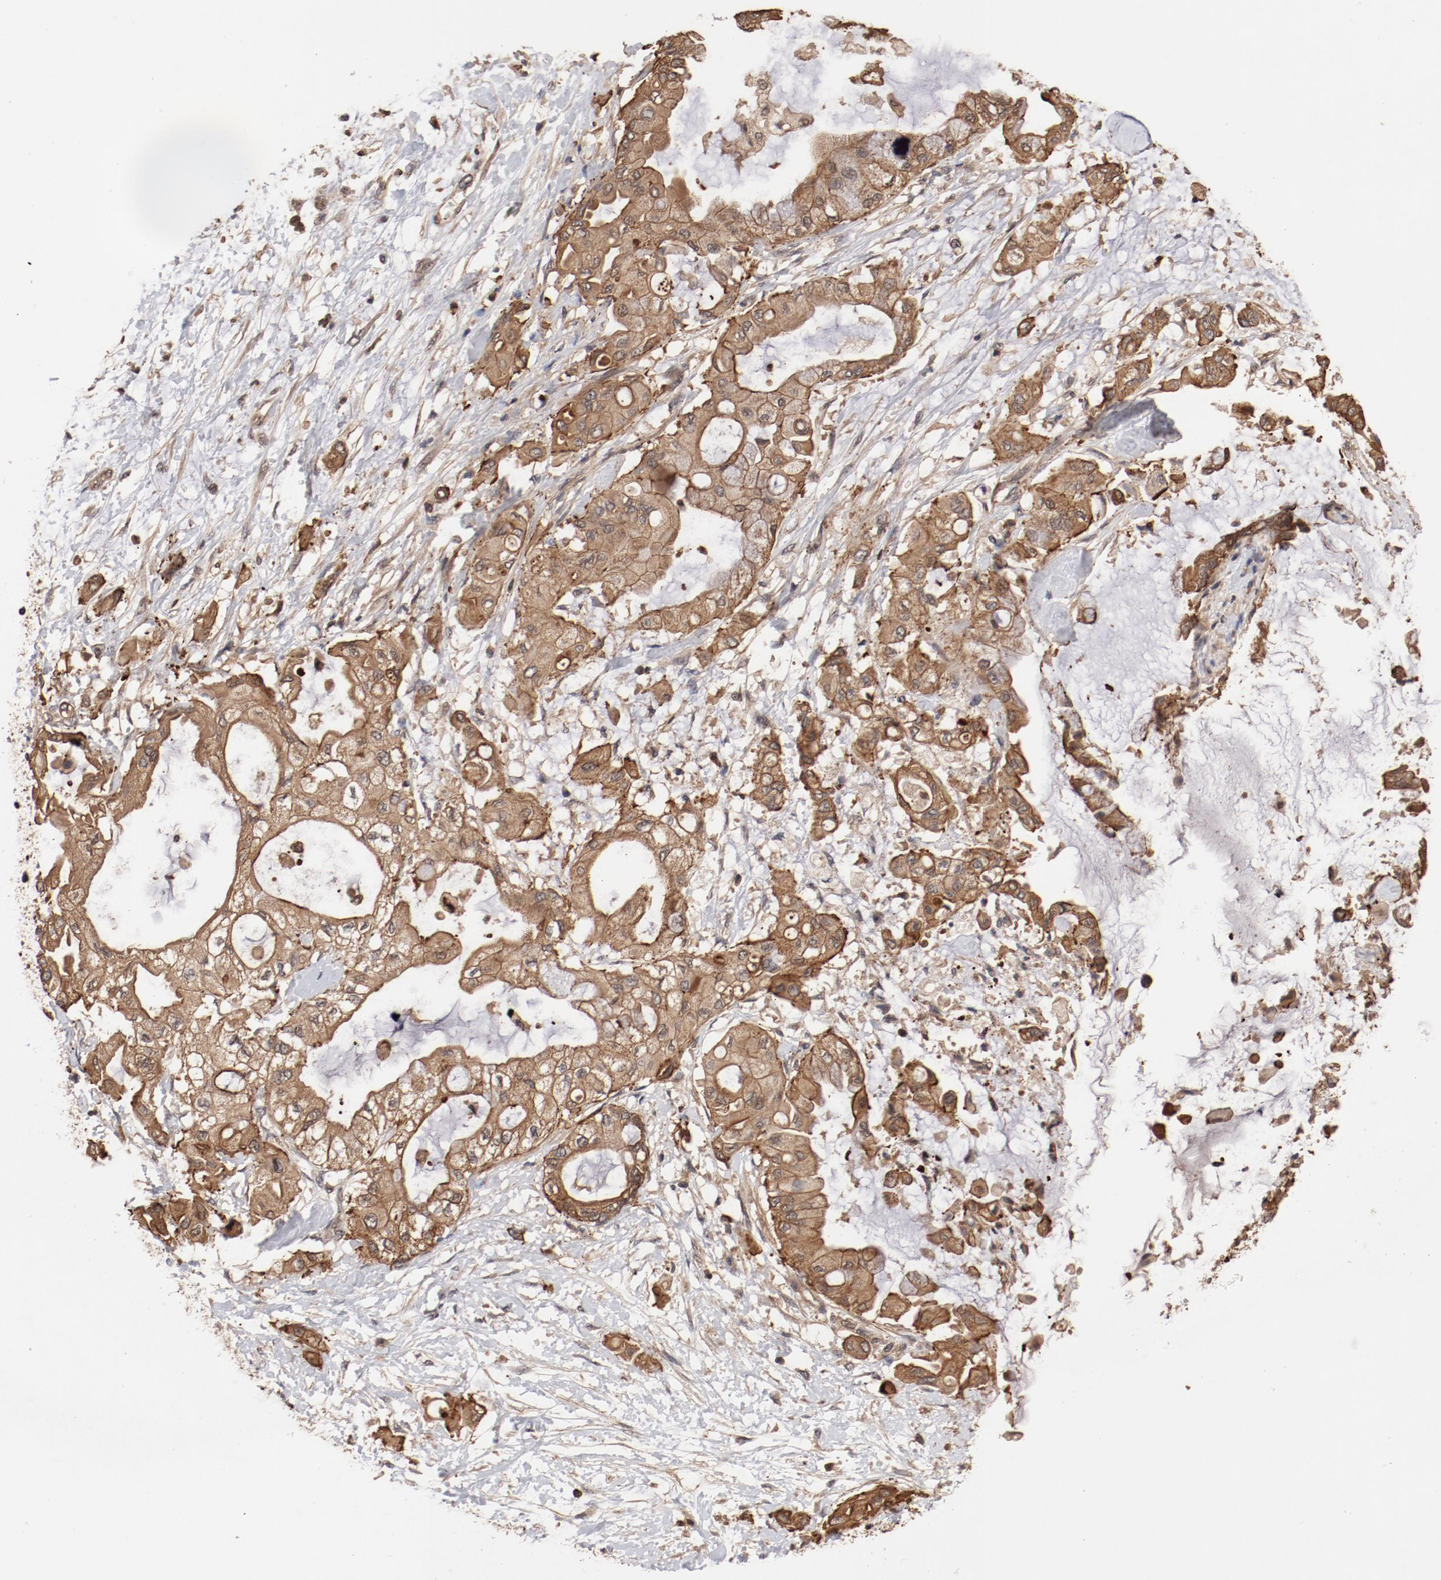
{"staining": {"intensity": "moderate", "quantity": ">75%", "location": "cytoplasmic/membranous"}, "tissue": "pancreatic cancer", "cell_type": "Tumor cells", "image_type": "cancer", "snomed": [{"axis": "morphology", "description": "Adenocarcinoma, NOS"}, {"axis": "morphology", "description": "Adenocarcinoma, metastatic, NOS"}, {"axis": "topography", "description": "Lymph node"}, {"axis": "topography", "description": "Pancreas"}, {"axis": "topography", "description": "Duodenum"}], "caption": "Tumor cells display moderate cytoplasmic/membranous expression in approximately >75% of cells in pancreatic adenocarcinoma.", "gene": "GUF1", "patient": {"sex": "female", "age": 64}}